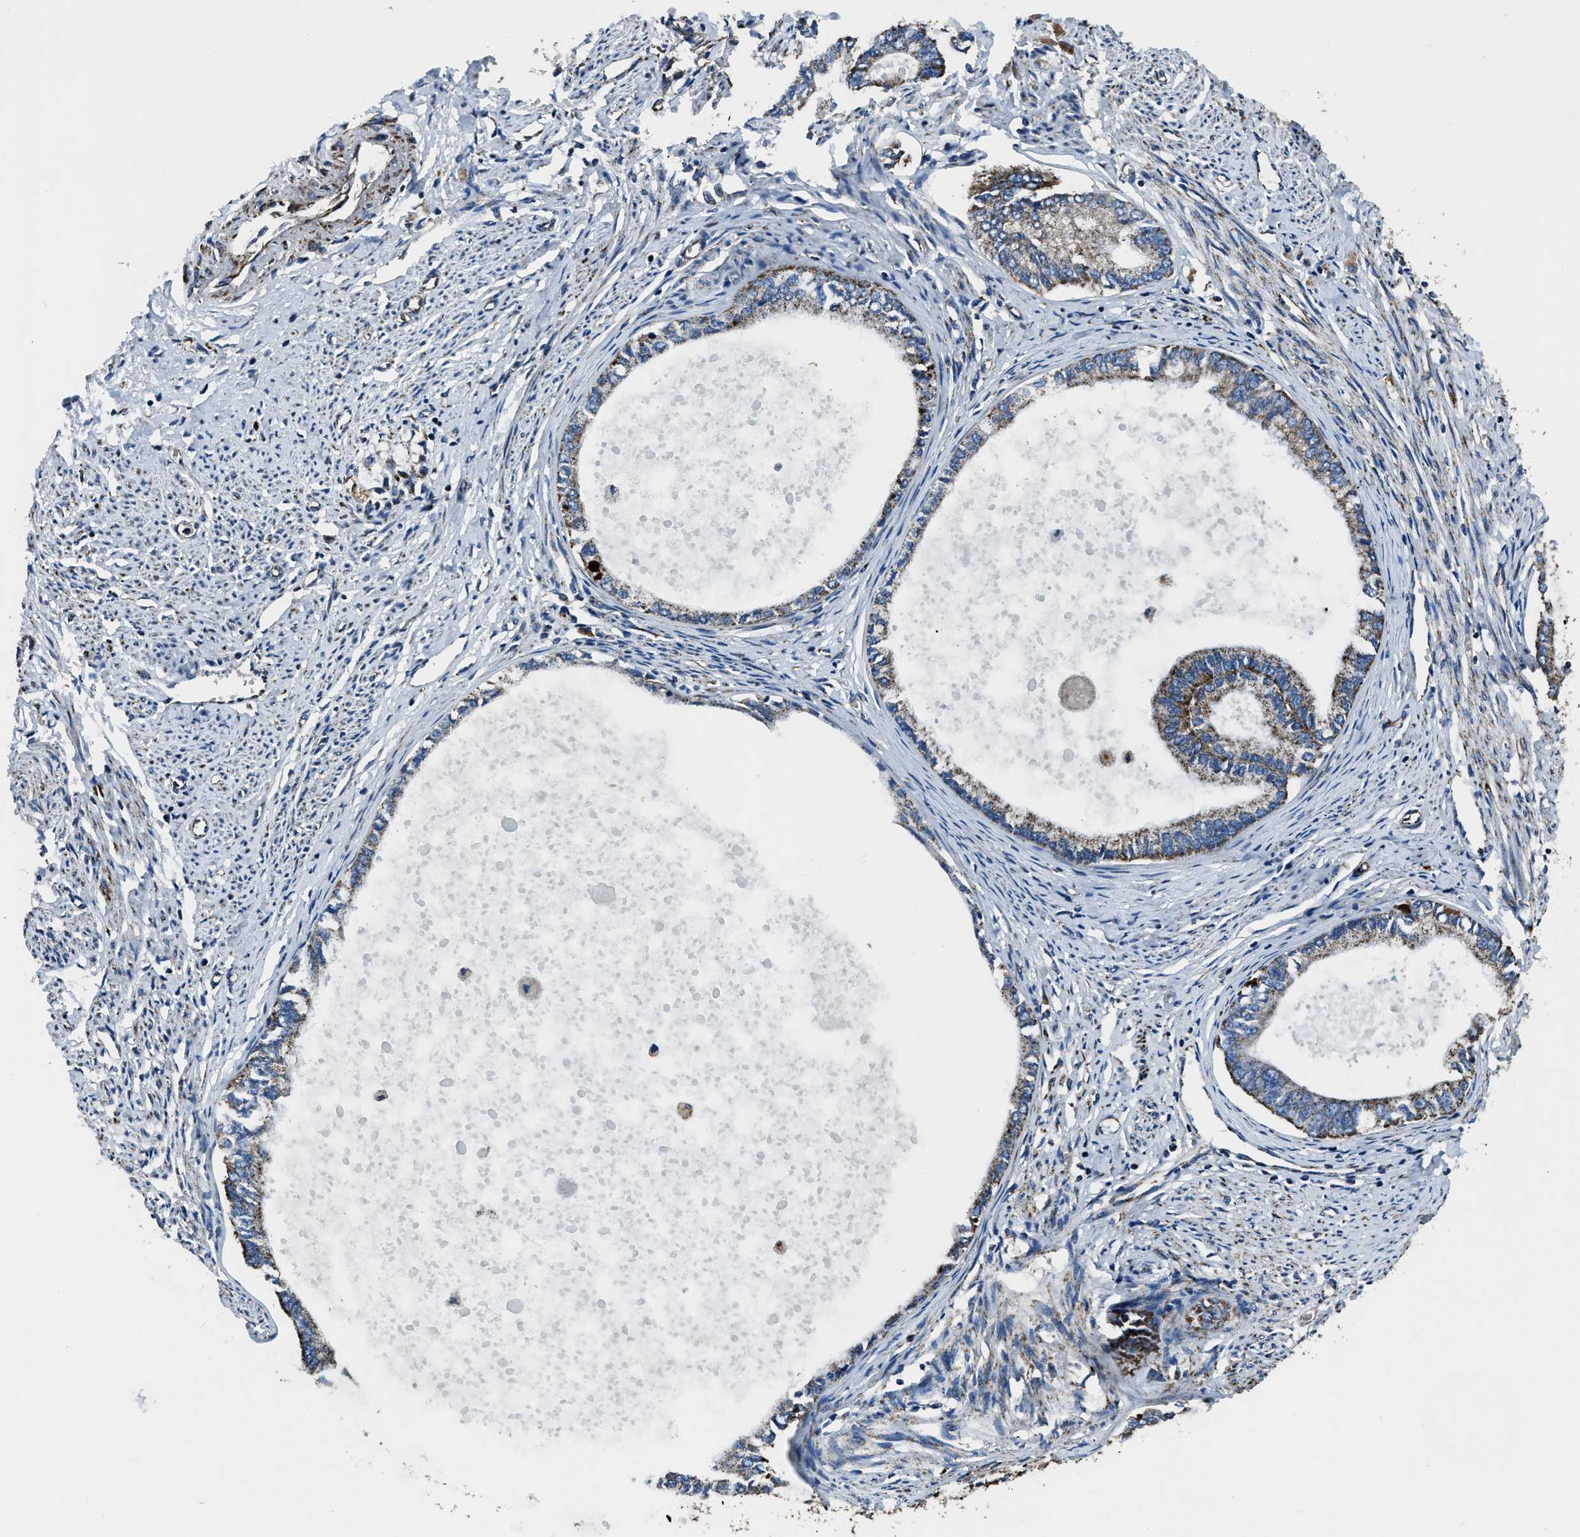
{"staining": {"intensity": "moderate", "quantity": "25%-75%", "location": "cytoplasmic/membranous"}, "tissue": "endometrial cancer", "cell_type": "Tumor cells", "image_type": "cancer", "snomed": [{"axis": "morphology", "description": "Adenocarcinoma, NOS"}, {"axis": "topography", "description": "Endometrium"}], "caption": "Protein expression analysis of endometrial adenocarcinoma reveals moderate cytoplasmic/membranous staining in approximately 25%-75% of tumor cells.", "gene": "OGDH", "patient": {"sex": "female", "age": 86}}